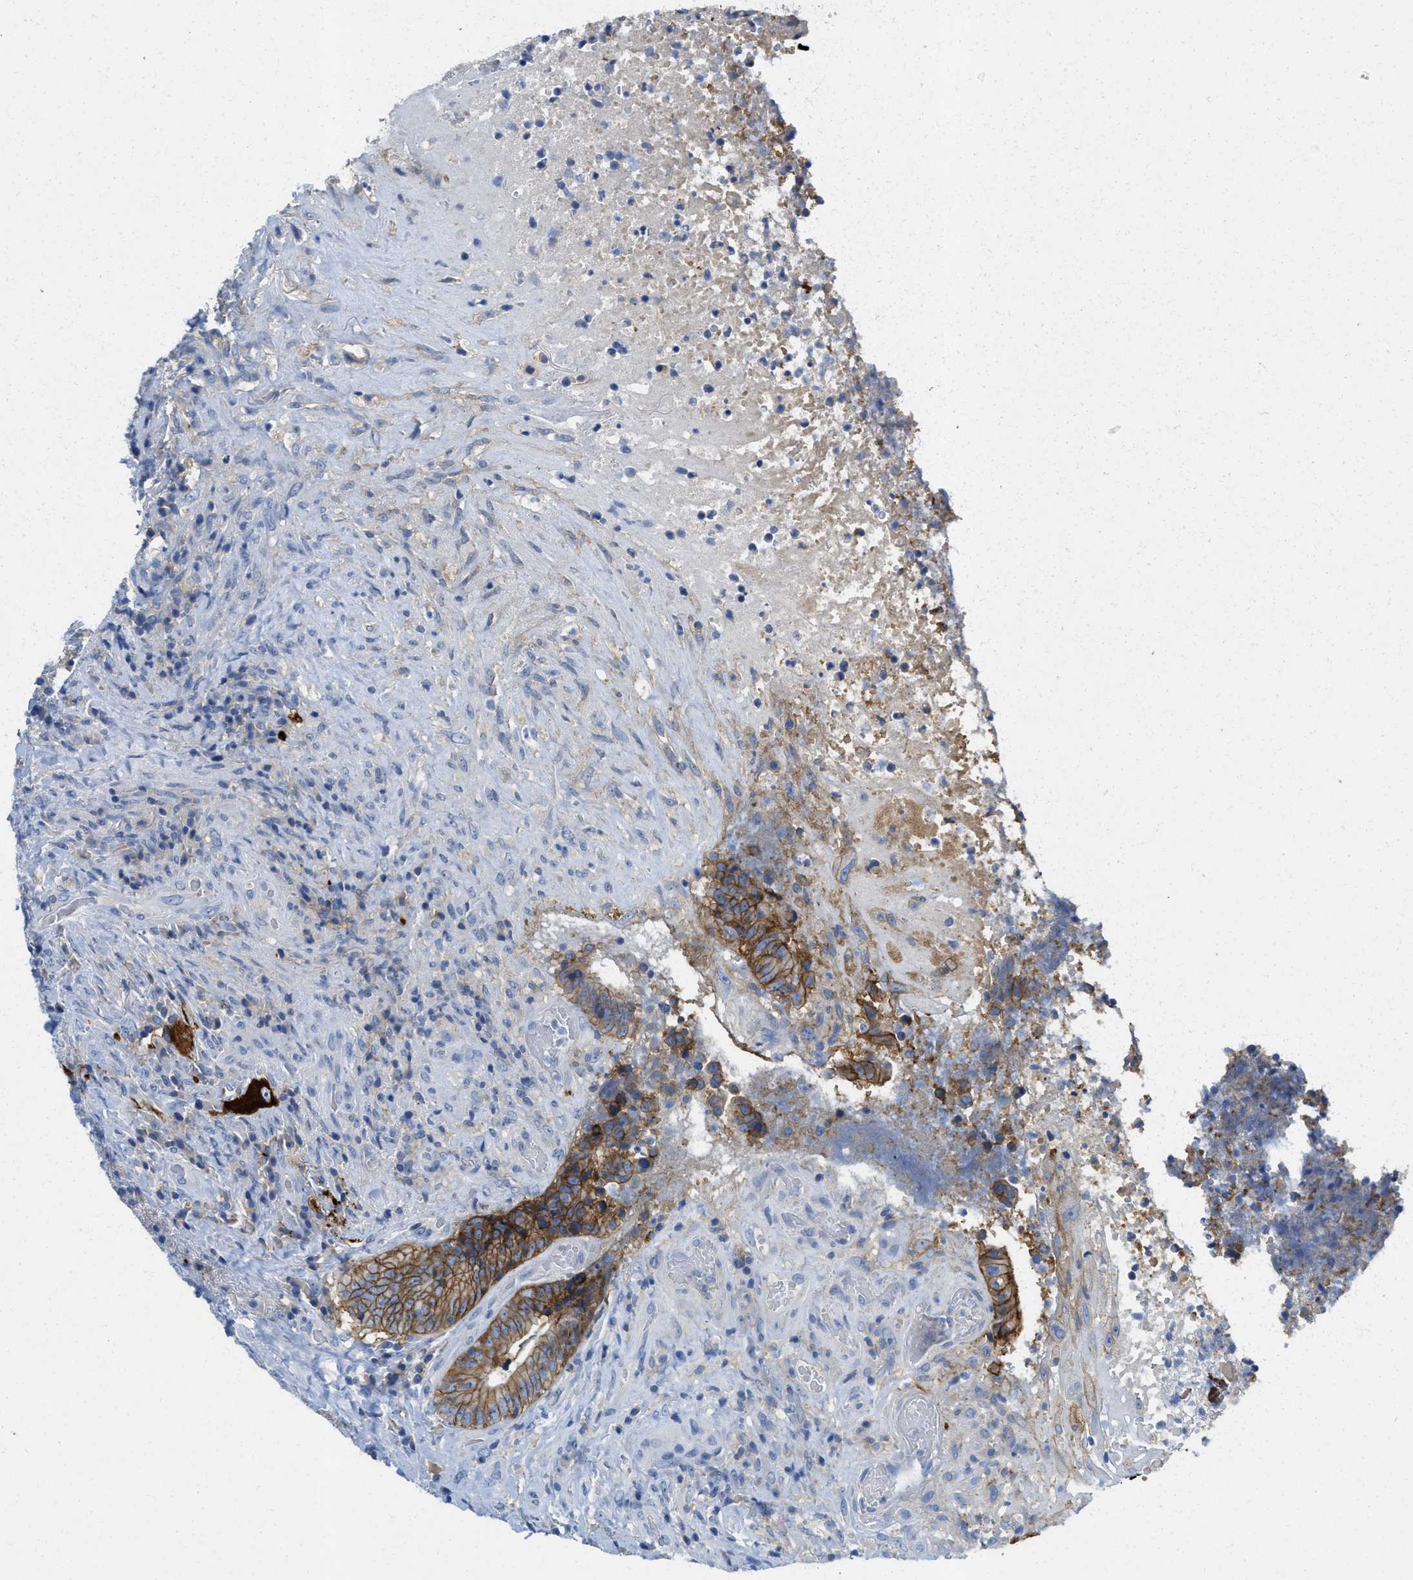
{"staining": {"intensity": "moderate", "quantity": ">75%", "location": "cytoplasmic/membranous"}, "tissue": "colorectal cancer", "cell_type": "Tumor cells", "image_type": "cancer", "snomed": [{"axis": "morphology", "description": "Adenocarcinoma, NOS"}, {"axis": "topography", "description": "Rectum"}], "caption": "Colorectal adenocarcinoma stained with DAB IHC shows medium levels of moderate cytoplasmic/membranous staining in about >75% of tumor cells. The protein of interest is stained brown, and the nuclei are stained in blue (DAB IHC with brightfield microscopy, high magnification).", "gene": "CNNM4", "patient": {"sex": "male", "age": 72}}